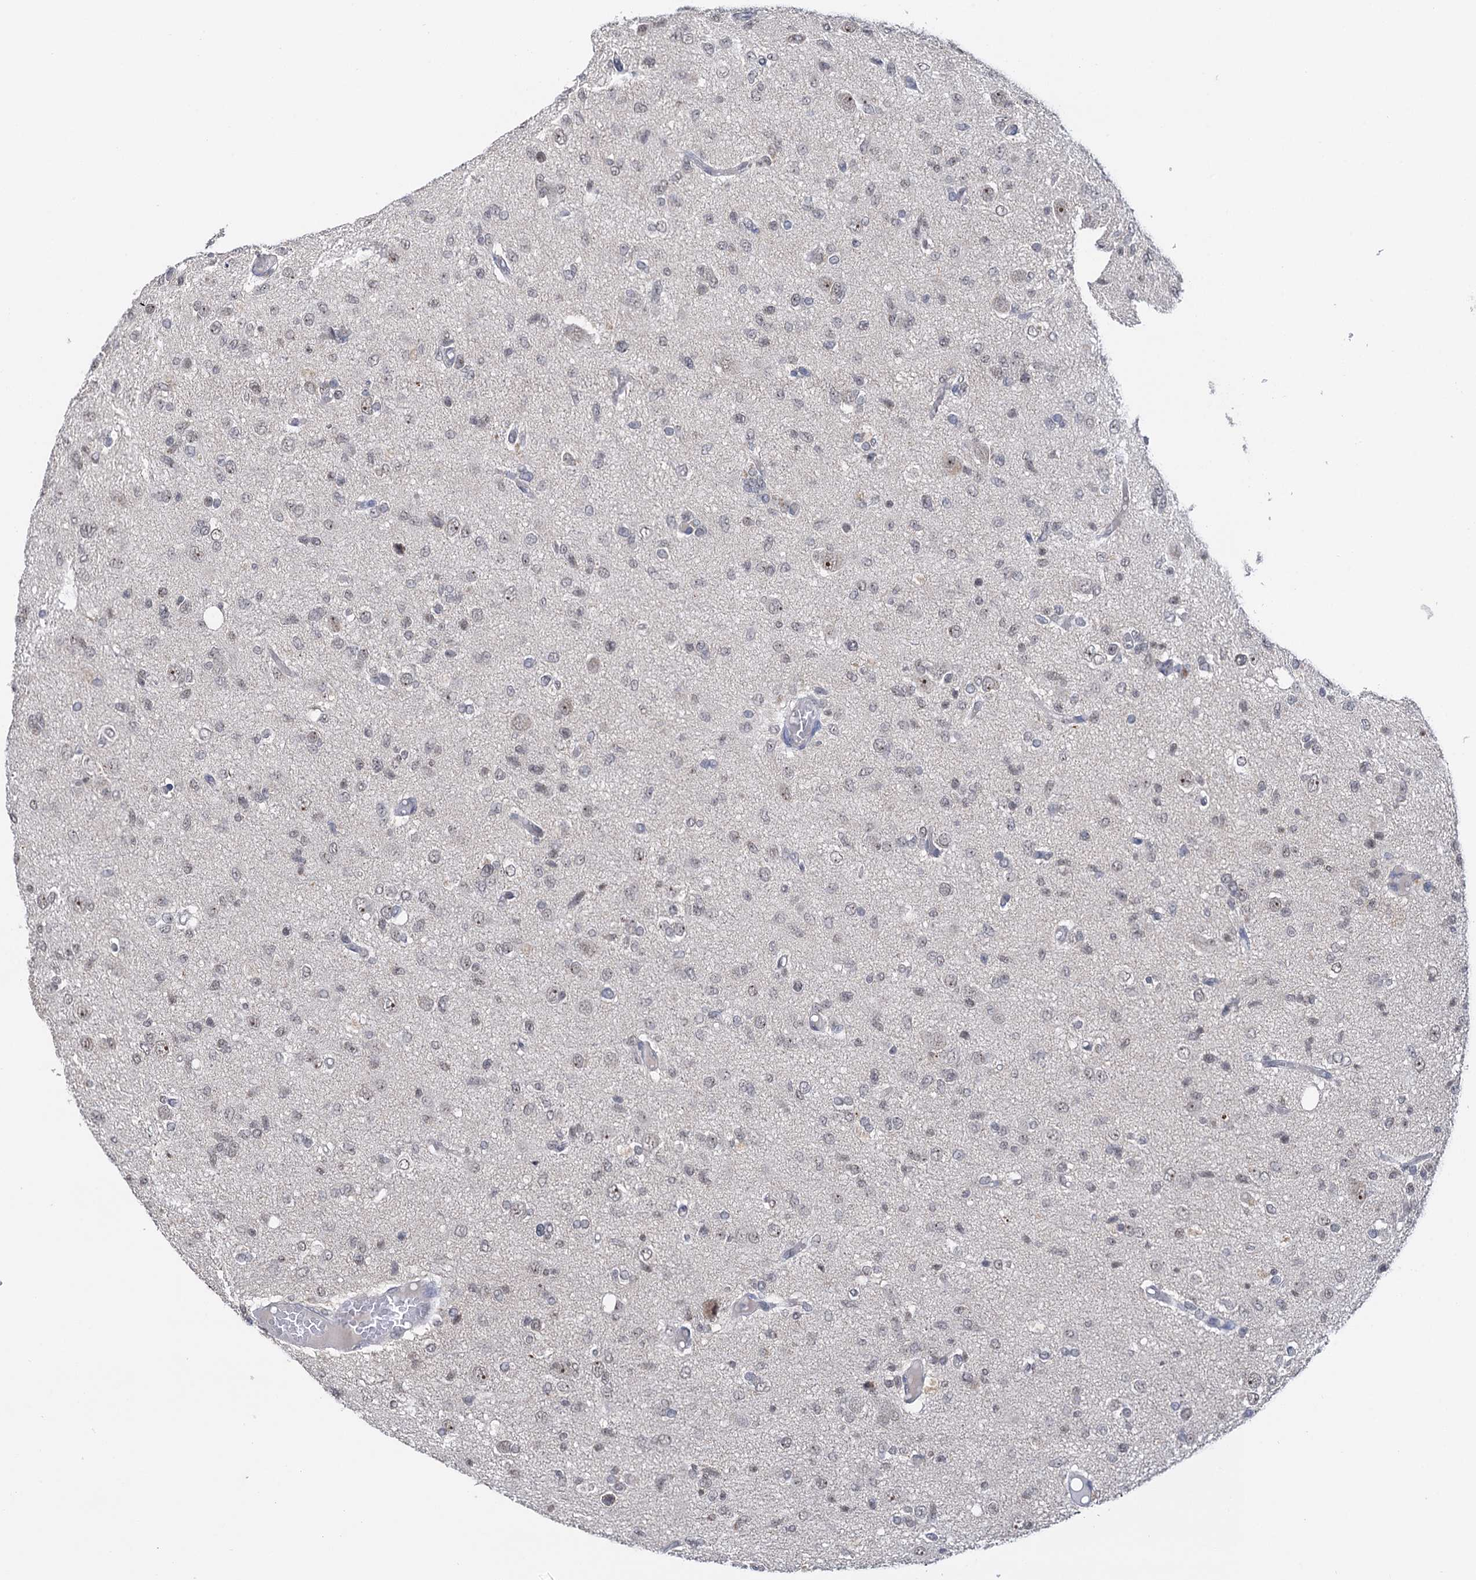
{"staining": {"intensity": "weak", "quantity": "25%-75%", "location": "nuclear"}, "tissue": "glioma", "cell_type": "Tumor cells", "image_type": "cancer", "snomed": [{"axis": "morphology", "description": "Glioma, malignant, High grade"}, {"axis": "topography", "description": "Brain"}], "caption": "Malignant high-grade glioma stained for a protein reveals weak nuclear positivity in tumor cells.", "gene": "NAT10", "patient": {"sex": "female", "age": 59}}